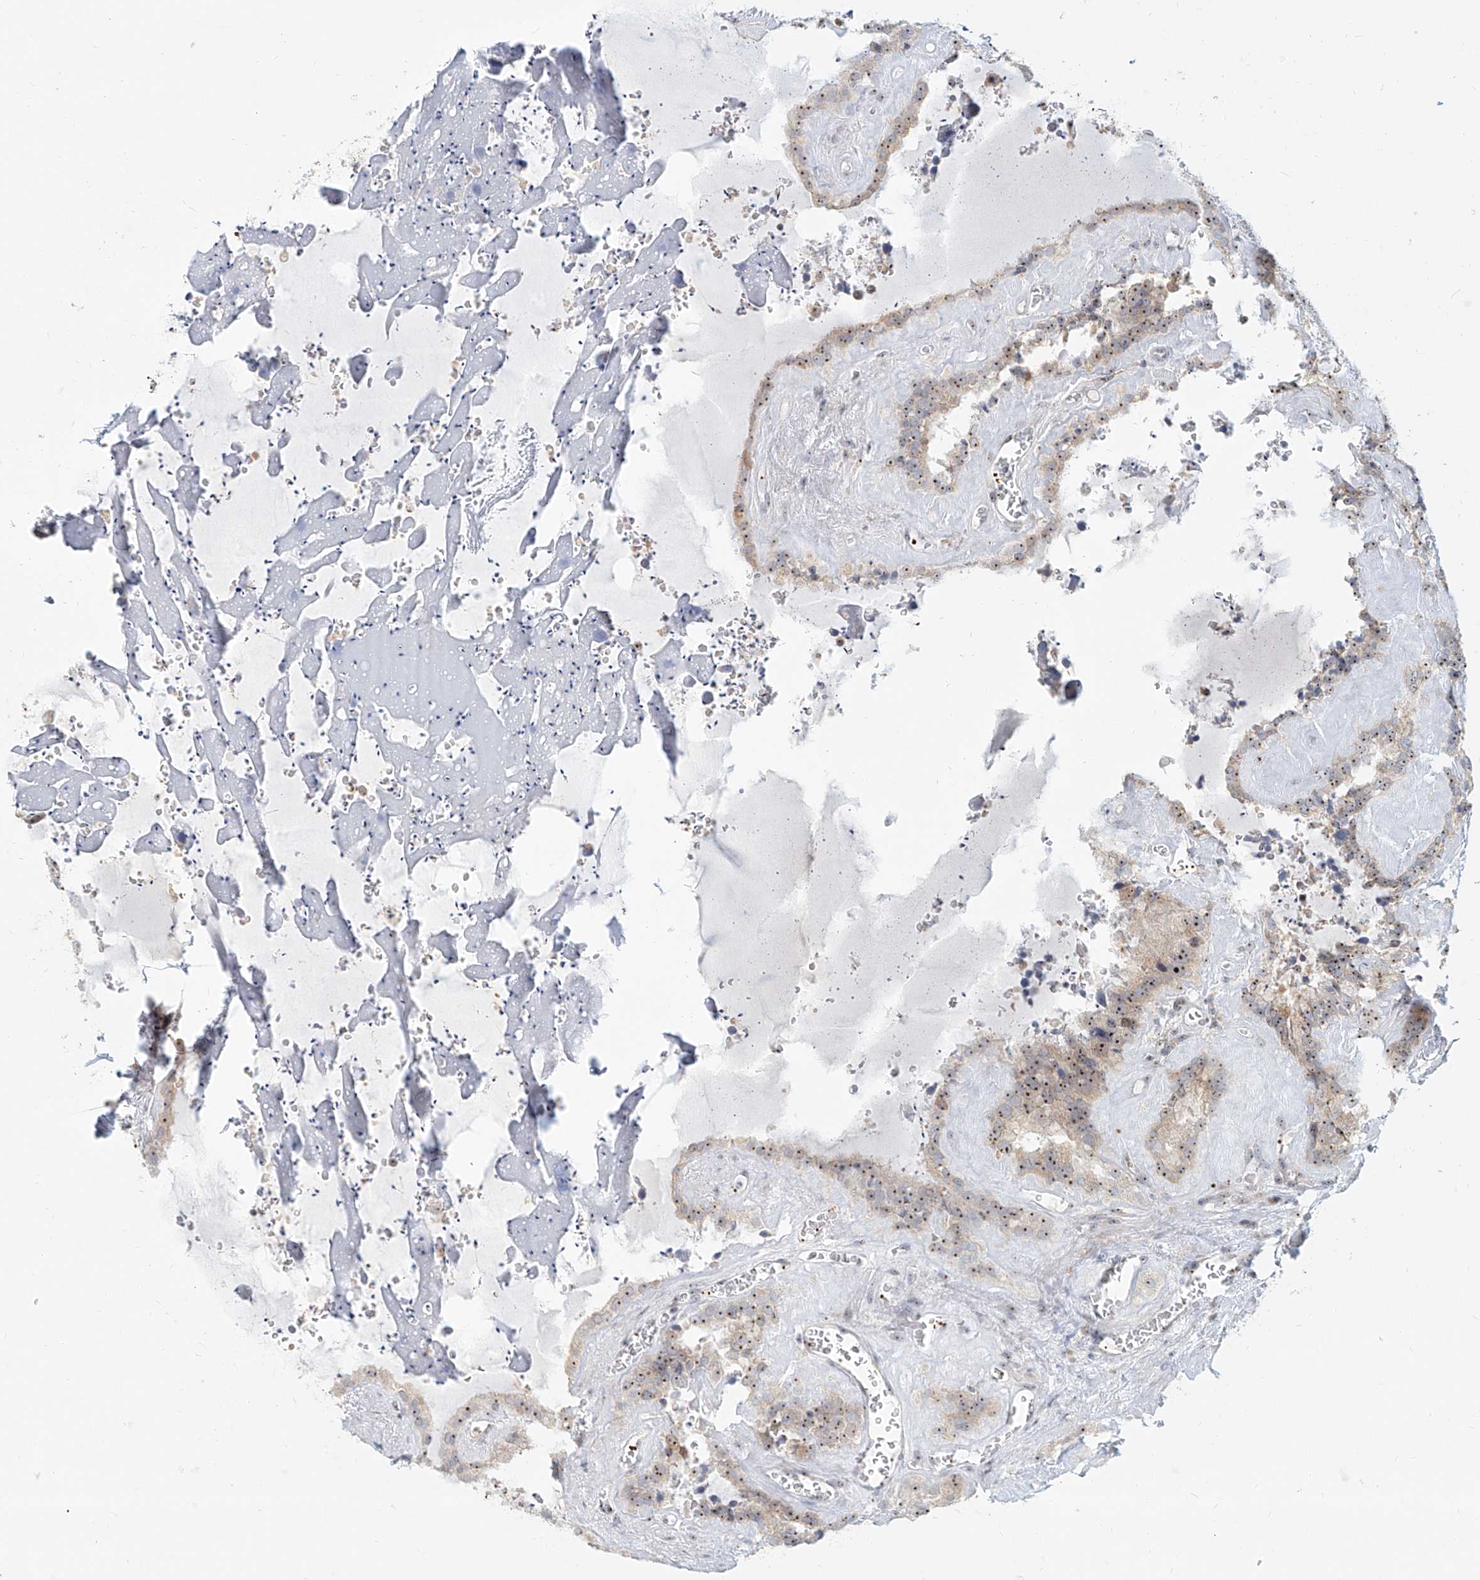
{"staining": {"intensity": "moderate", "quantity": ">75%", "location": "nuclear"}, "tissue": "seminal vesicle", "cell_type": "Glandular cells", "image_type": "normal", "snomed": [{"axis": "morphology", "description": "Normal tissue, NOS"}, {"axis": "topography", "description": "Prostate"}, {"axis": "topography", "description": "Seminal veicle"}], "caption": "Normal seminal vesicle displays moderate nuclear staining in about >75% of glandular cells Using DAB (brown) and hematoxylin (blue) stains, captured at high magnification using brightfield microscopy..", "gene": "BYSL", "patient": {"sex": "male", "age": 59}}